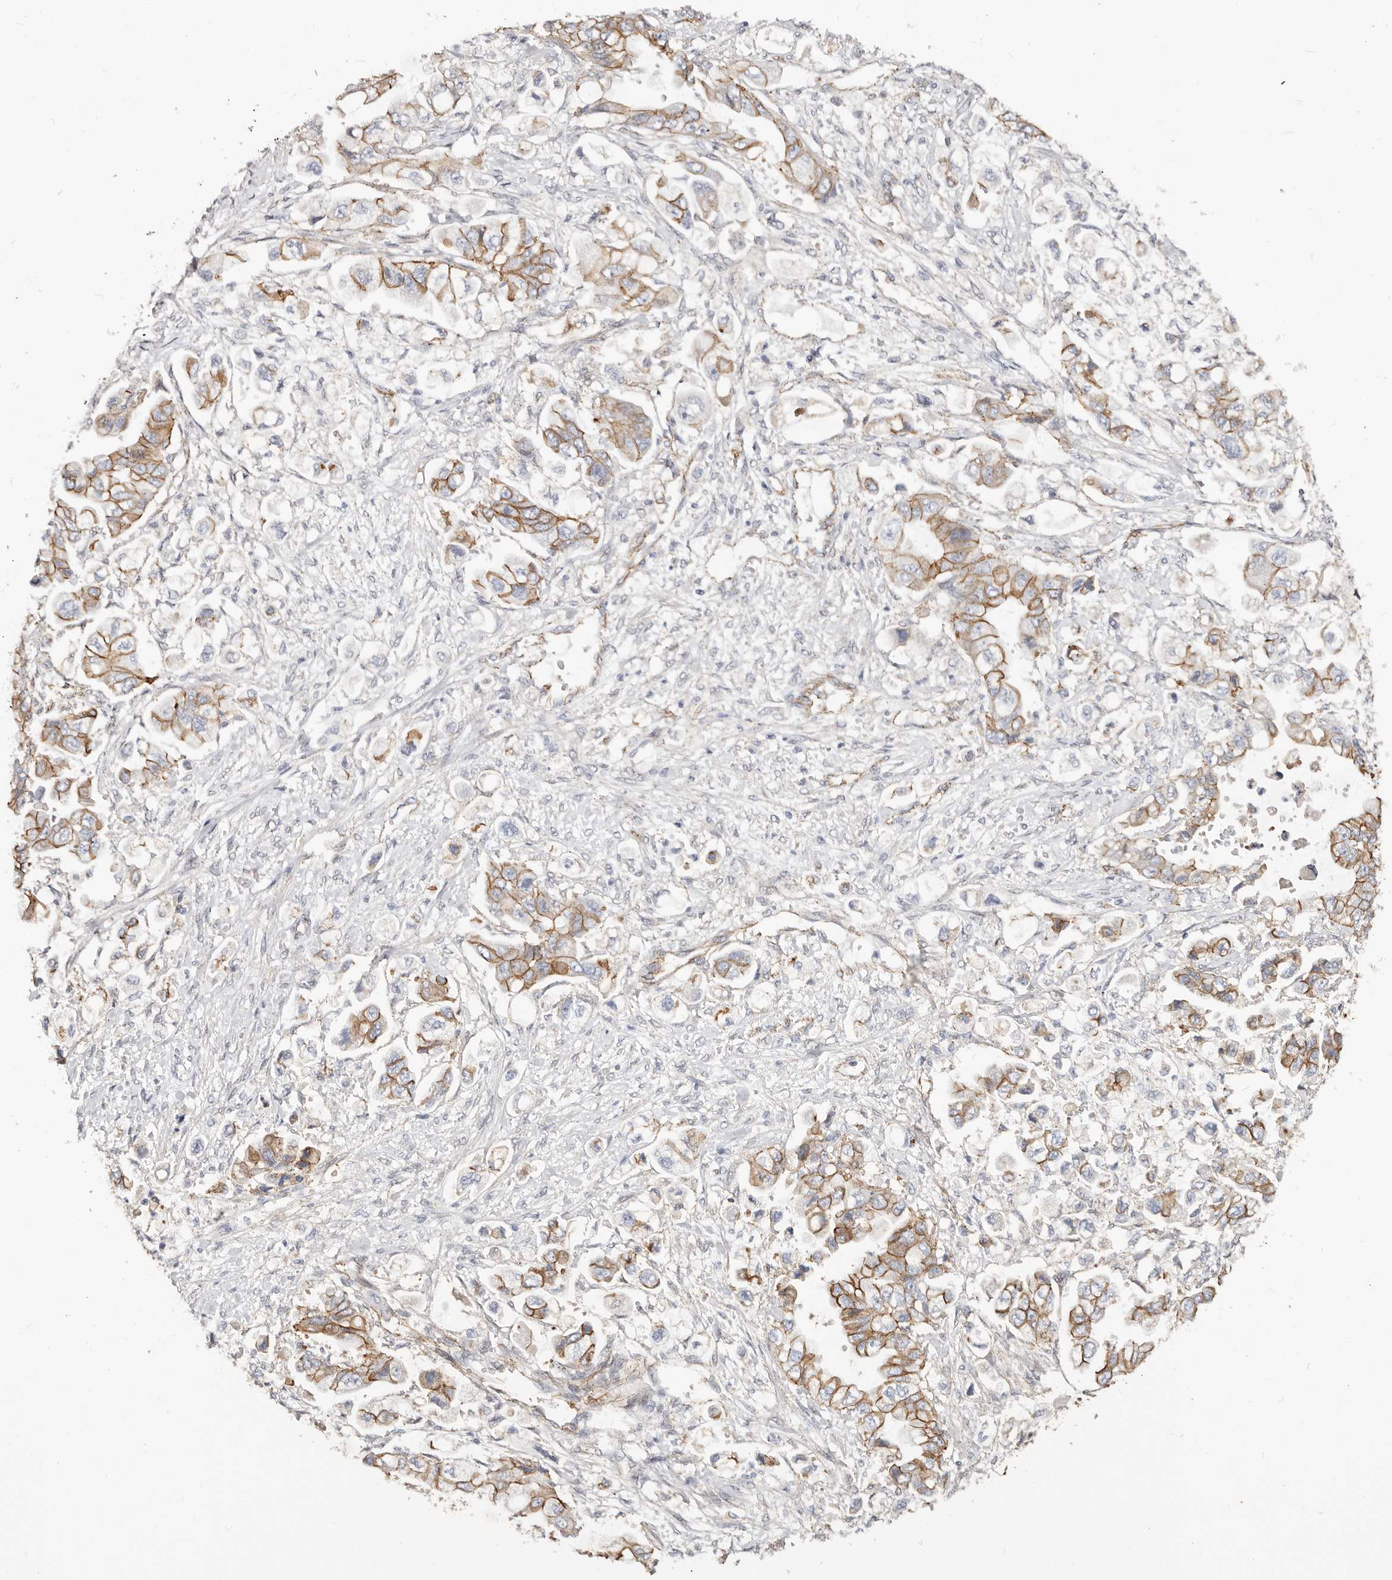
{"staining": {"intensity": "moderate", "quantity": ">75%", "location": "cytoplasmic/membranous"}, "tissue": "stomach cancer", "cell_type": "Tumor cells", "image_type": "cancer", "snomed": [{"axis": "morphology", "description": "Adenocarcinoma, NOS"}, {"axis": "topography", "description": "Stomach"}], "caption": "Tumor cells show moderate cytoplasmic/membranous positivity in approximately >75% of cells in adenocarcinoma (stomach). (Stains: DAB (3,3'-diaminobenzidine) in brown, nuclei in blue, Microscopy: brightfield microscopy at high magnification).", "gene": "CTNNB1", "patient": {"sex": "male", "age": 62}}